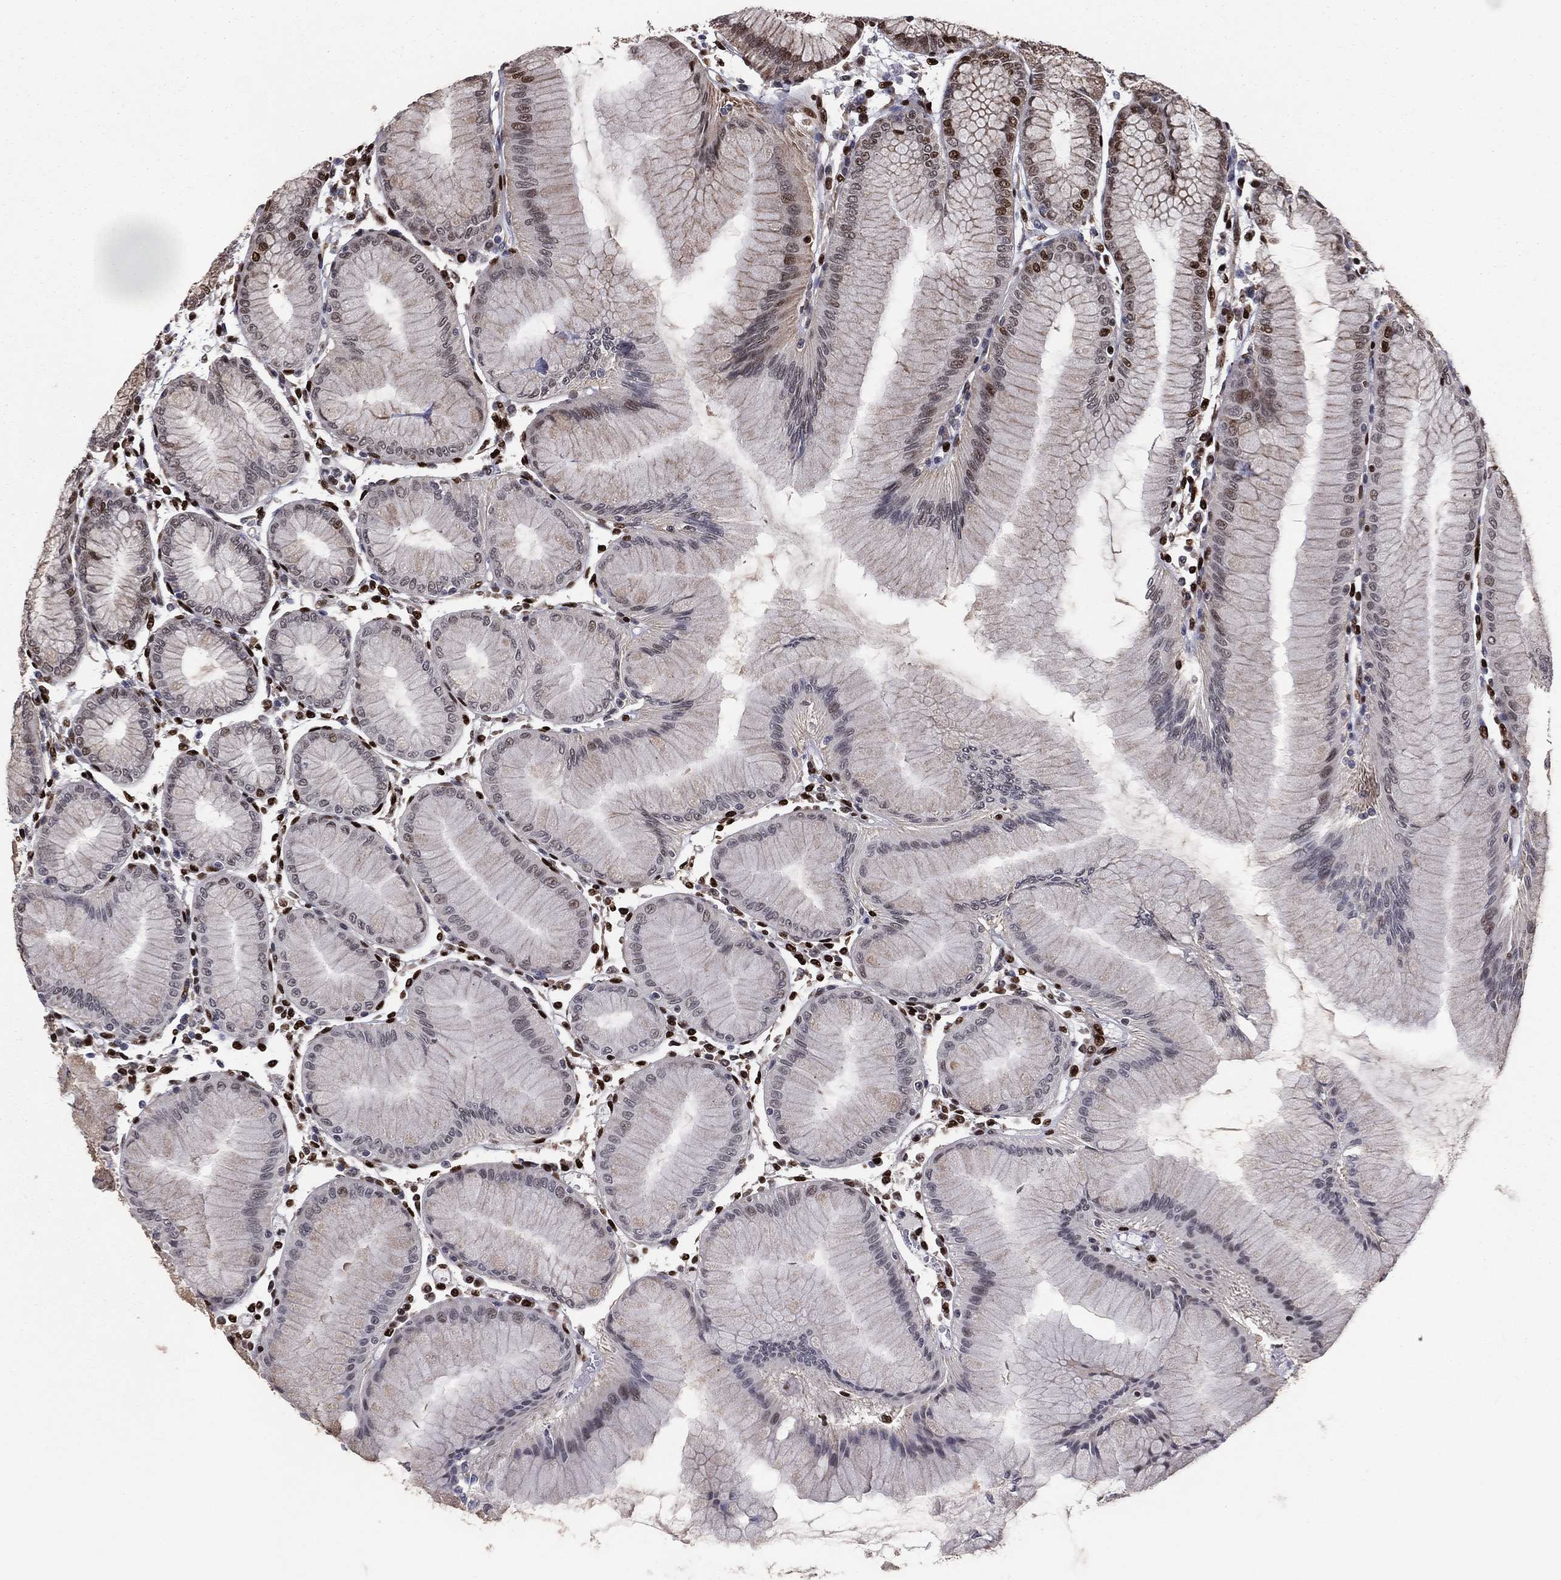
{"staining": {"intensity": "strong", "quantity": "25%-75%", "location": "cytoplasmic/membranous,nuclear"}, "tissue": "stomach", "cell_type": "Glandular cells", "image_type": "normal", "snomed": [{"axis": "morphology", "description": "Normal tissue, NOS"}, {"axis": "topography", "description": "Stomach"}], "caption": "Stomach stained with DAB (3,3'-diaminobenzidine) immunohistochemistry (IHC) displays high levels of strong cytoplasmic/membranous,nuclear staining in approximately 25%-75% of glandular cells. (Stains: DAB (3,3'-diaminobenzidine) in brown, nuclei in blue, Microscopy: brightfield microscopy at high magnification).", "gene": "TP53BP1", "patient": {"sex": "female", "age": 57}}